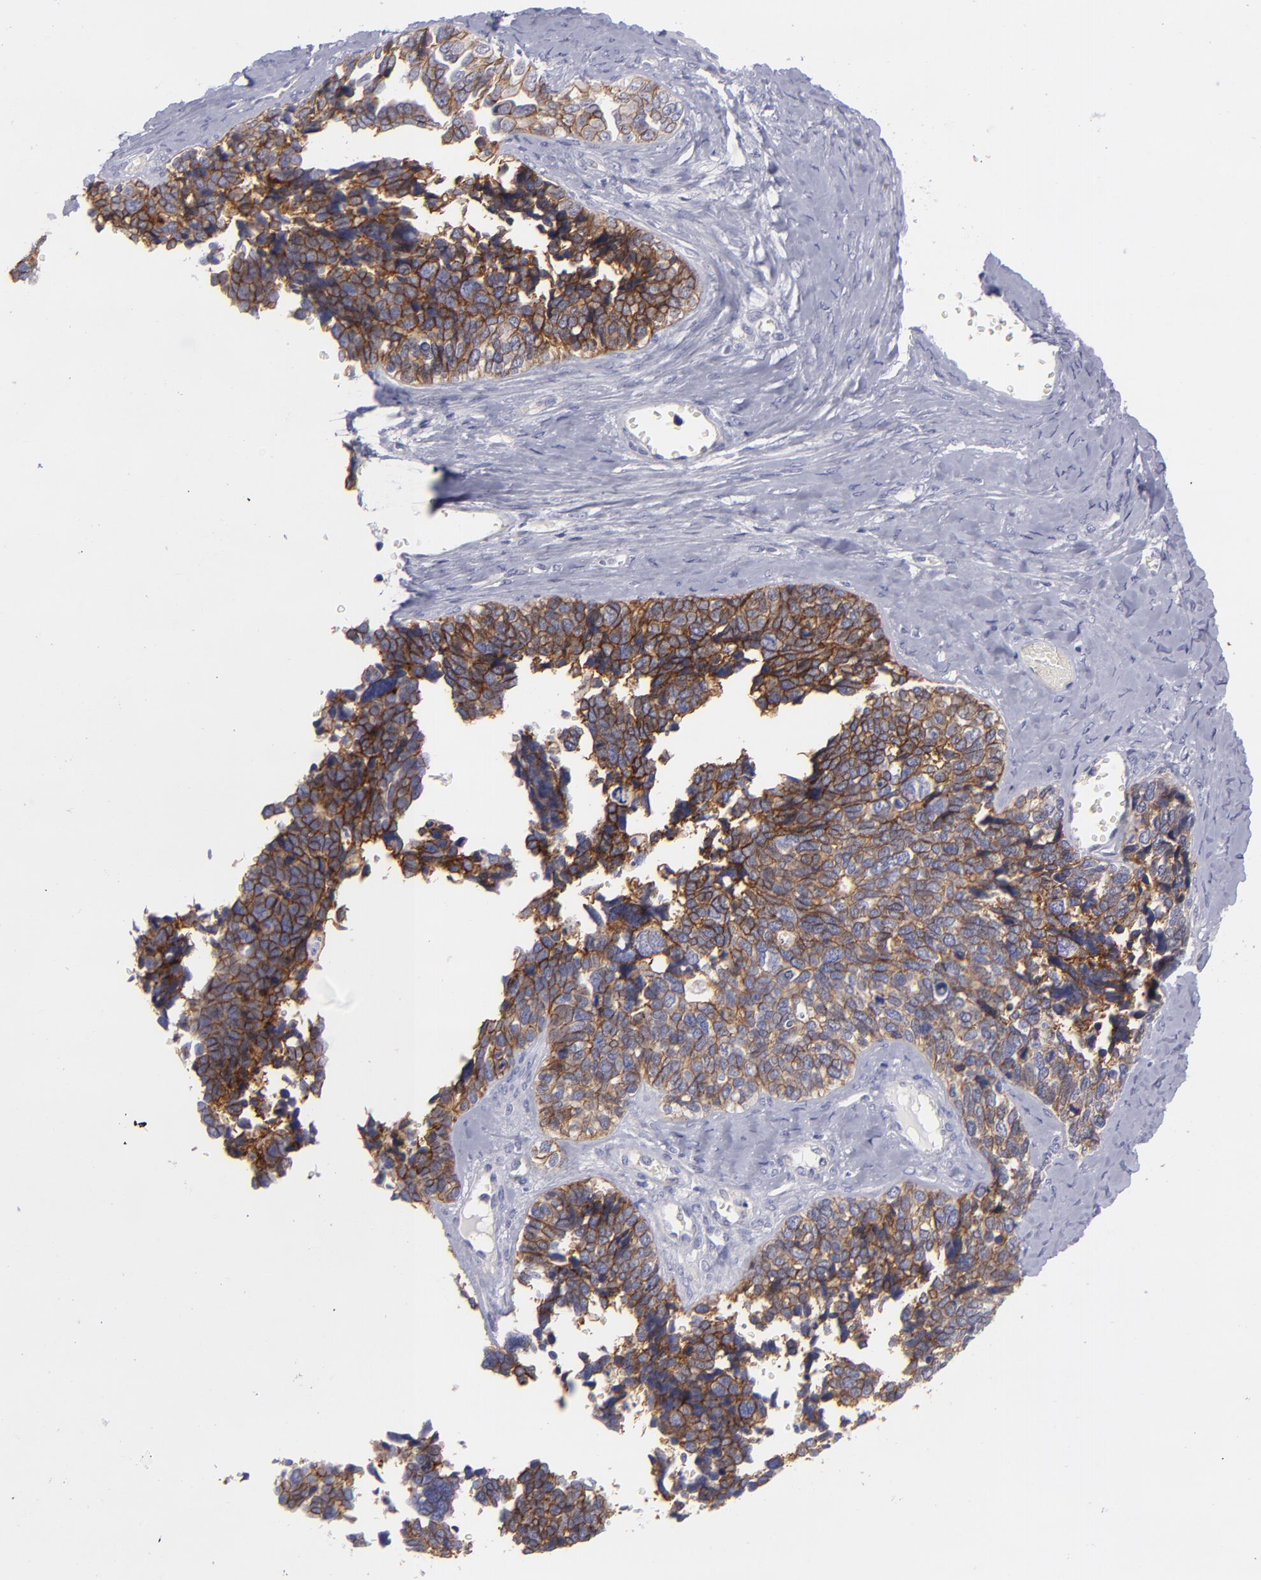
{"staining": {"intensity": "moderate", "quantity": ">75%", "location": "cytoplasmic/membranous"}, "tissue": "ovarian cancer", "cell_type": "Tumor cells", "image_type": "cancer", "snomed": [{"axis": "morphology", "description": "Cystadenocarcinoma, serous, NOS"}, {"axis": "topography", "description": "Ovary"}], "caption": "Human ovarian cancer (serous cystadenocarcinoma) stained with a protein marker reveals moderate staining in tumor cells.", "gene": "BSG", "patient": {"sex": "female", "age": 77}}